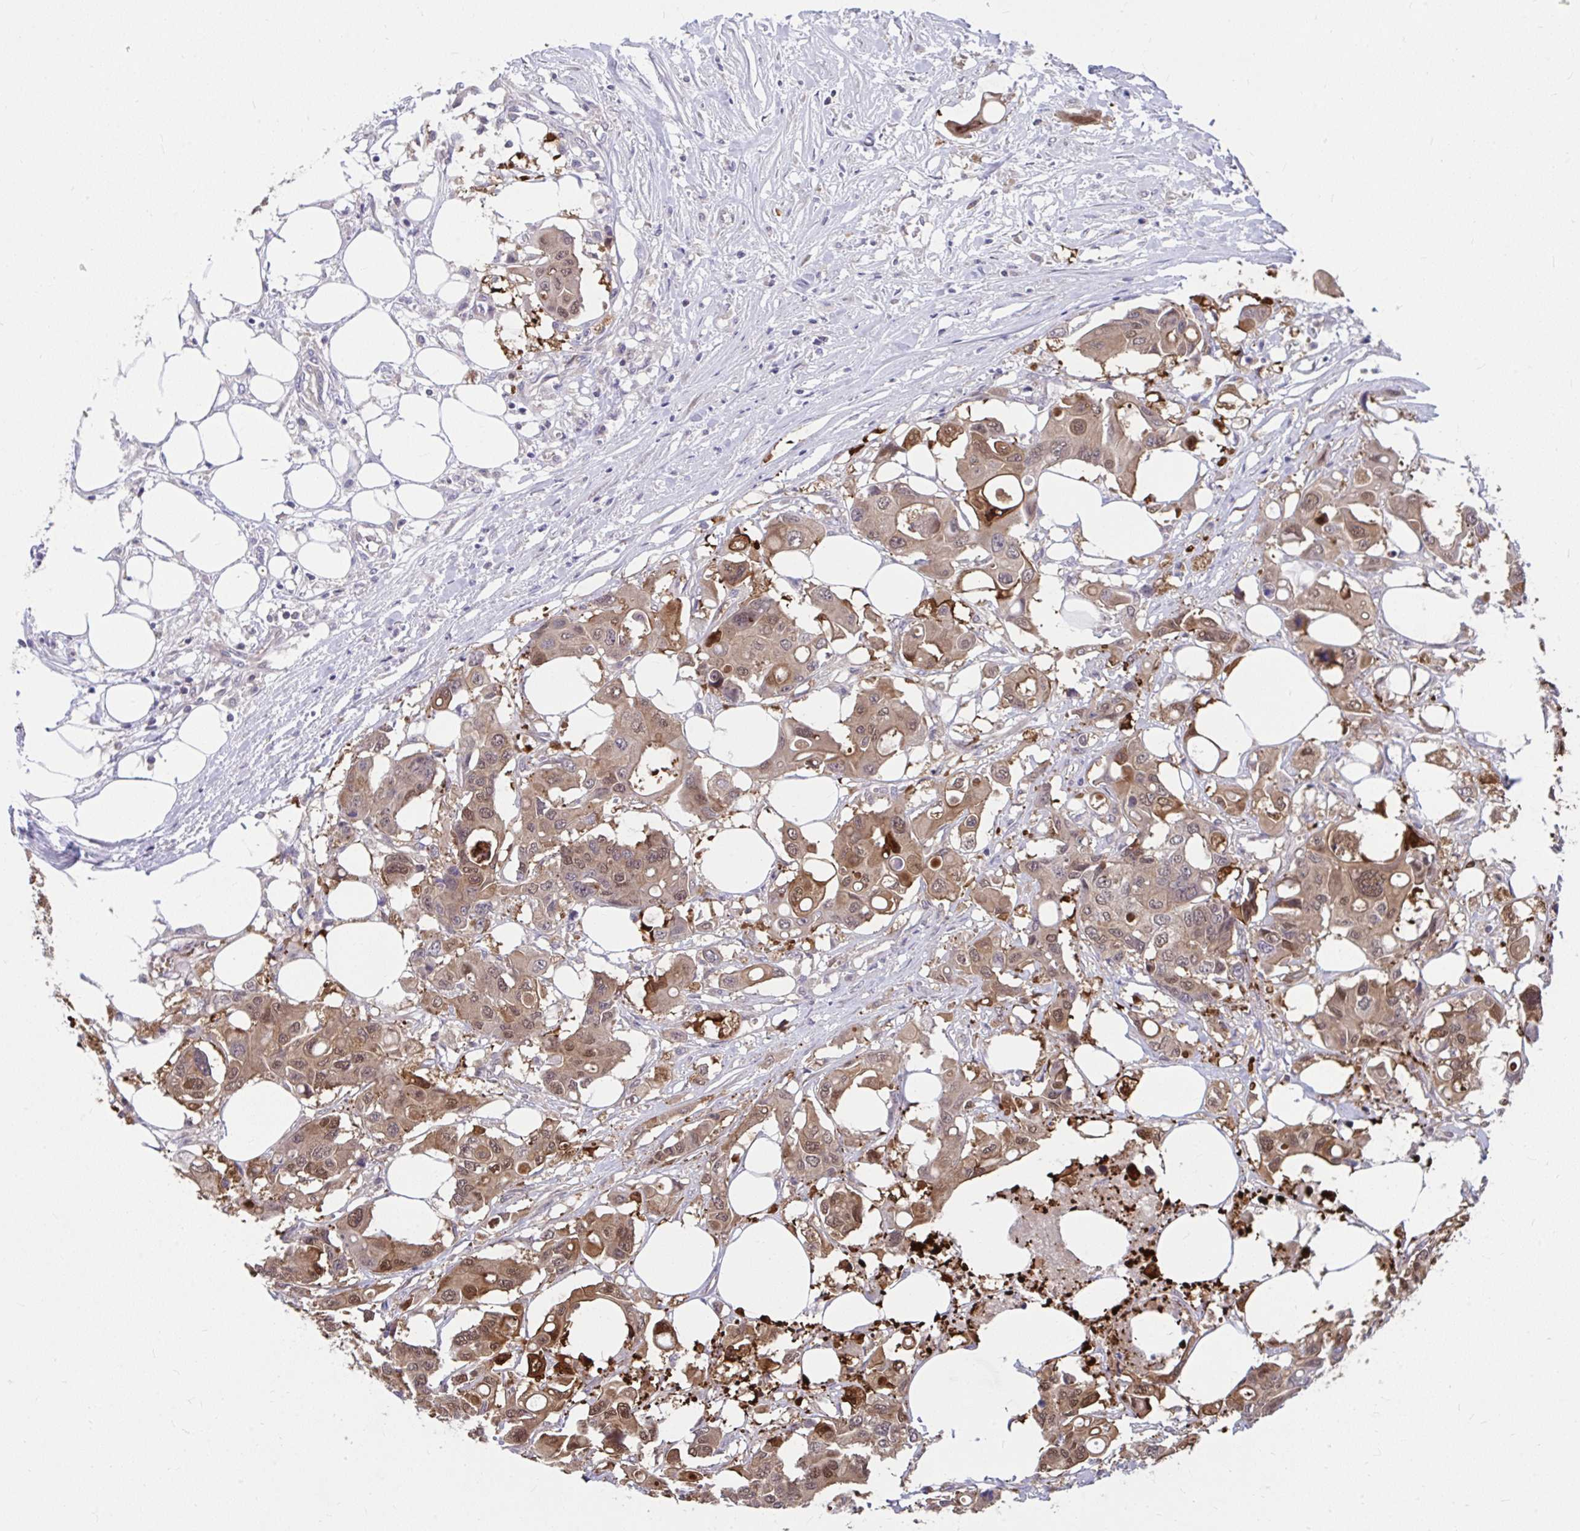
{"staining": {"intensity": "moderate", "quantity": ">75%", "location": "cytoplasmic/membranous,nuclear"}, "tissue": "colorectal cancer", "cell_type": "Tumor cells", "image_type": "cancer", "snomed": [{"axis": "morphology", "description": "Adenocarcinoma, NOS"}, {"axis": "topography", "description": "Colon"}], "caption": "Moderate cytoplasmic/membranous and nuclear protein staining is identified in about >75% of tumor cells in adenocarcinoma (colorectal).", "gene": "PCDHB7", "patient": {"sex": "male", "age": 77}}